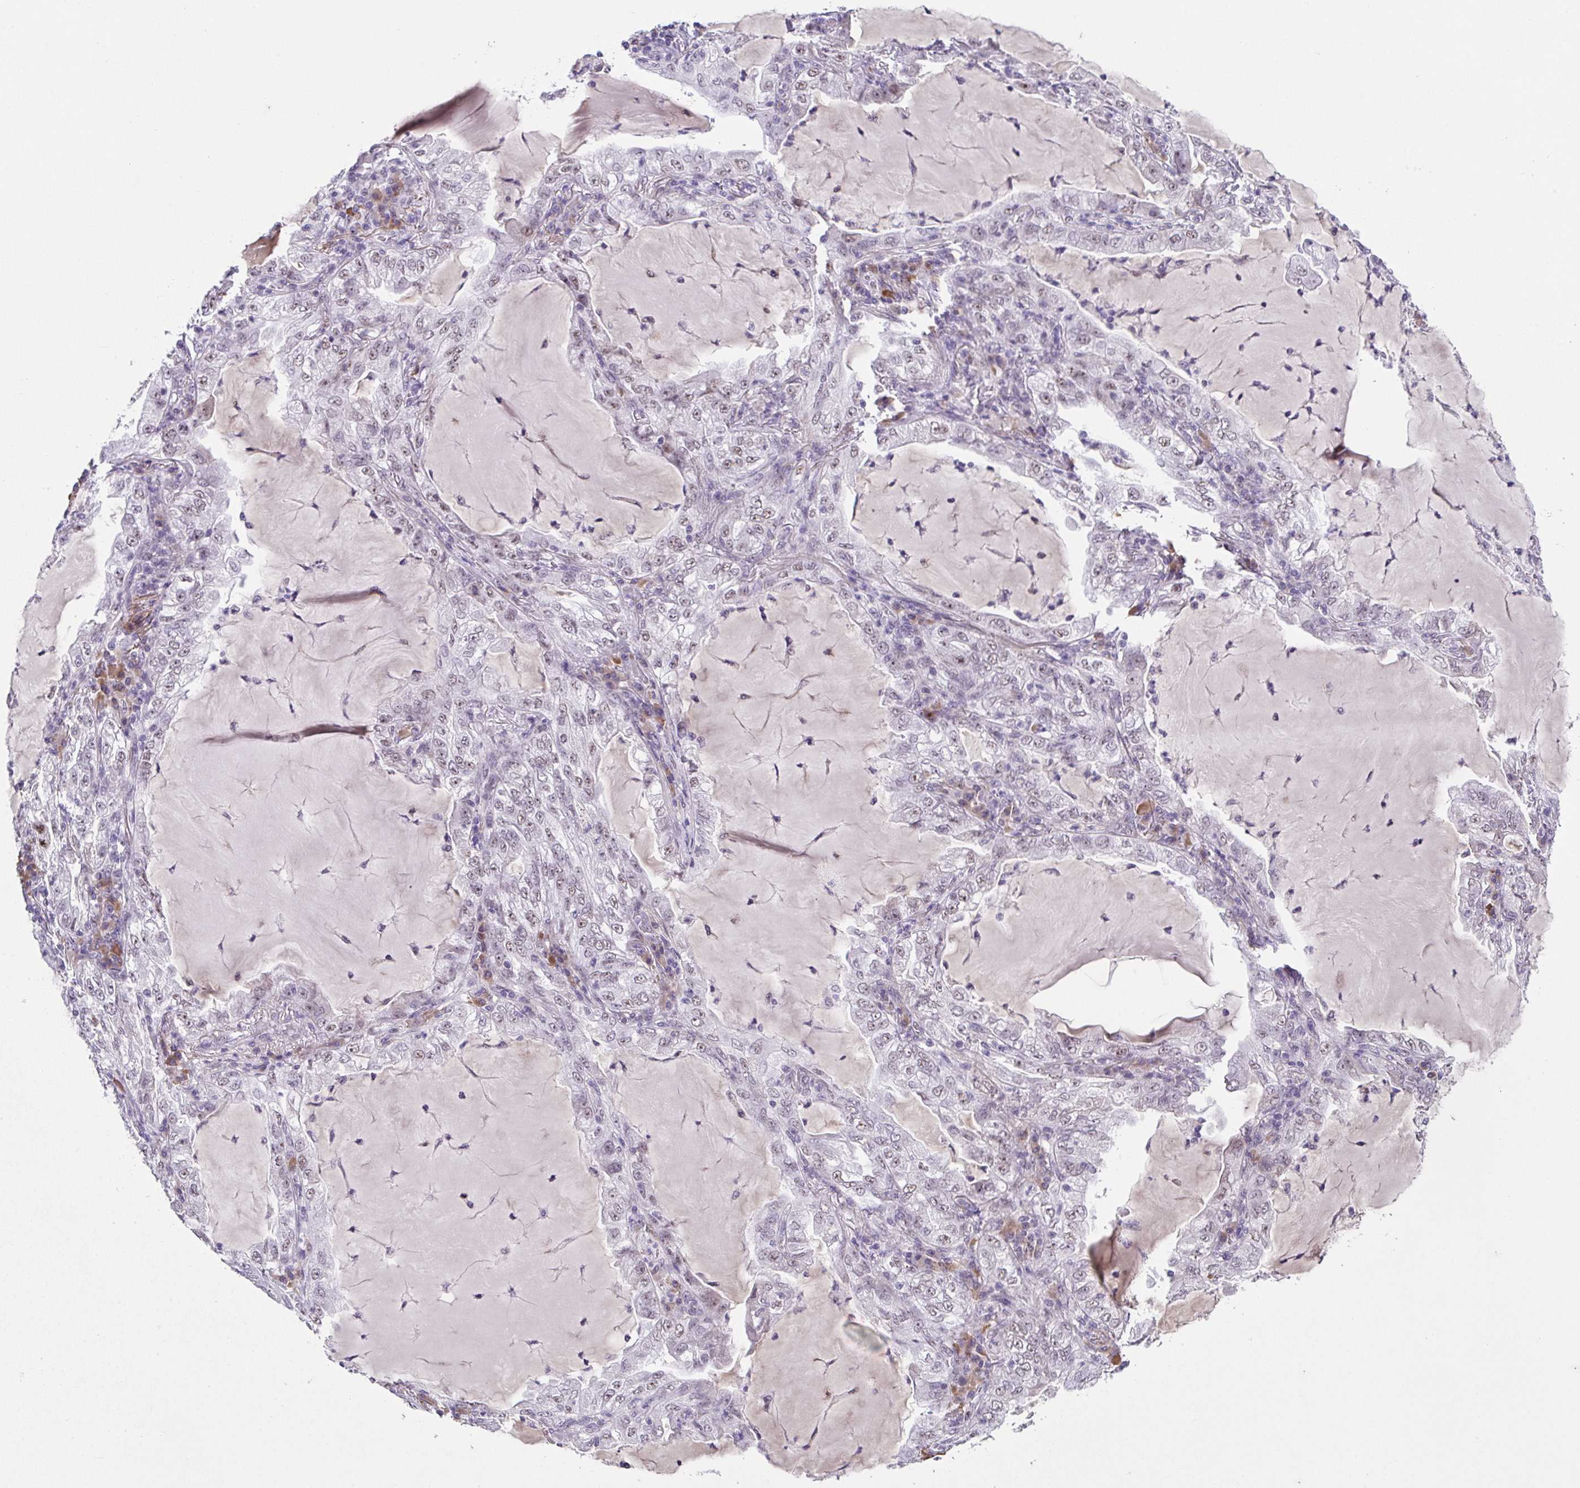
{"staining": {"intensity": "weak", "quantity": "25%-75%", "location": "nuclear"}, "tissue": "lung cancer", "cell_type": "Tumor cells", "image_type": "cancer", "snomed": [{"axis": "morphology", "description": "Adenocarcinoma, NOS"}, {"axis": "topography", "description": "Lung"}], "caption": "A brown stain highlights weak nuclear staining of a protein in lung cancer tumor cells.", "gene": "RBBP6", "patient": {"sex": "female", "age": 73}}